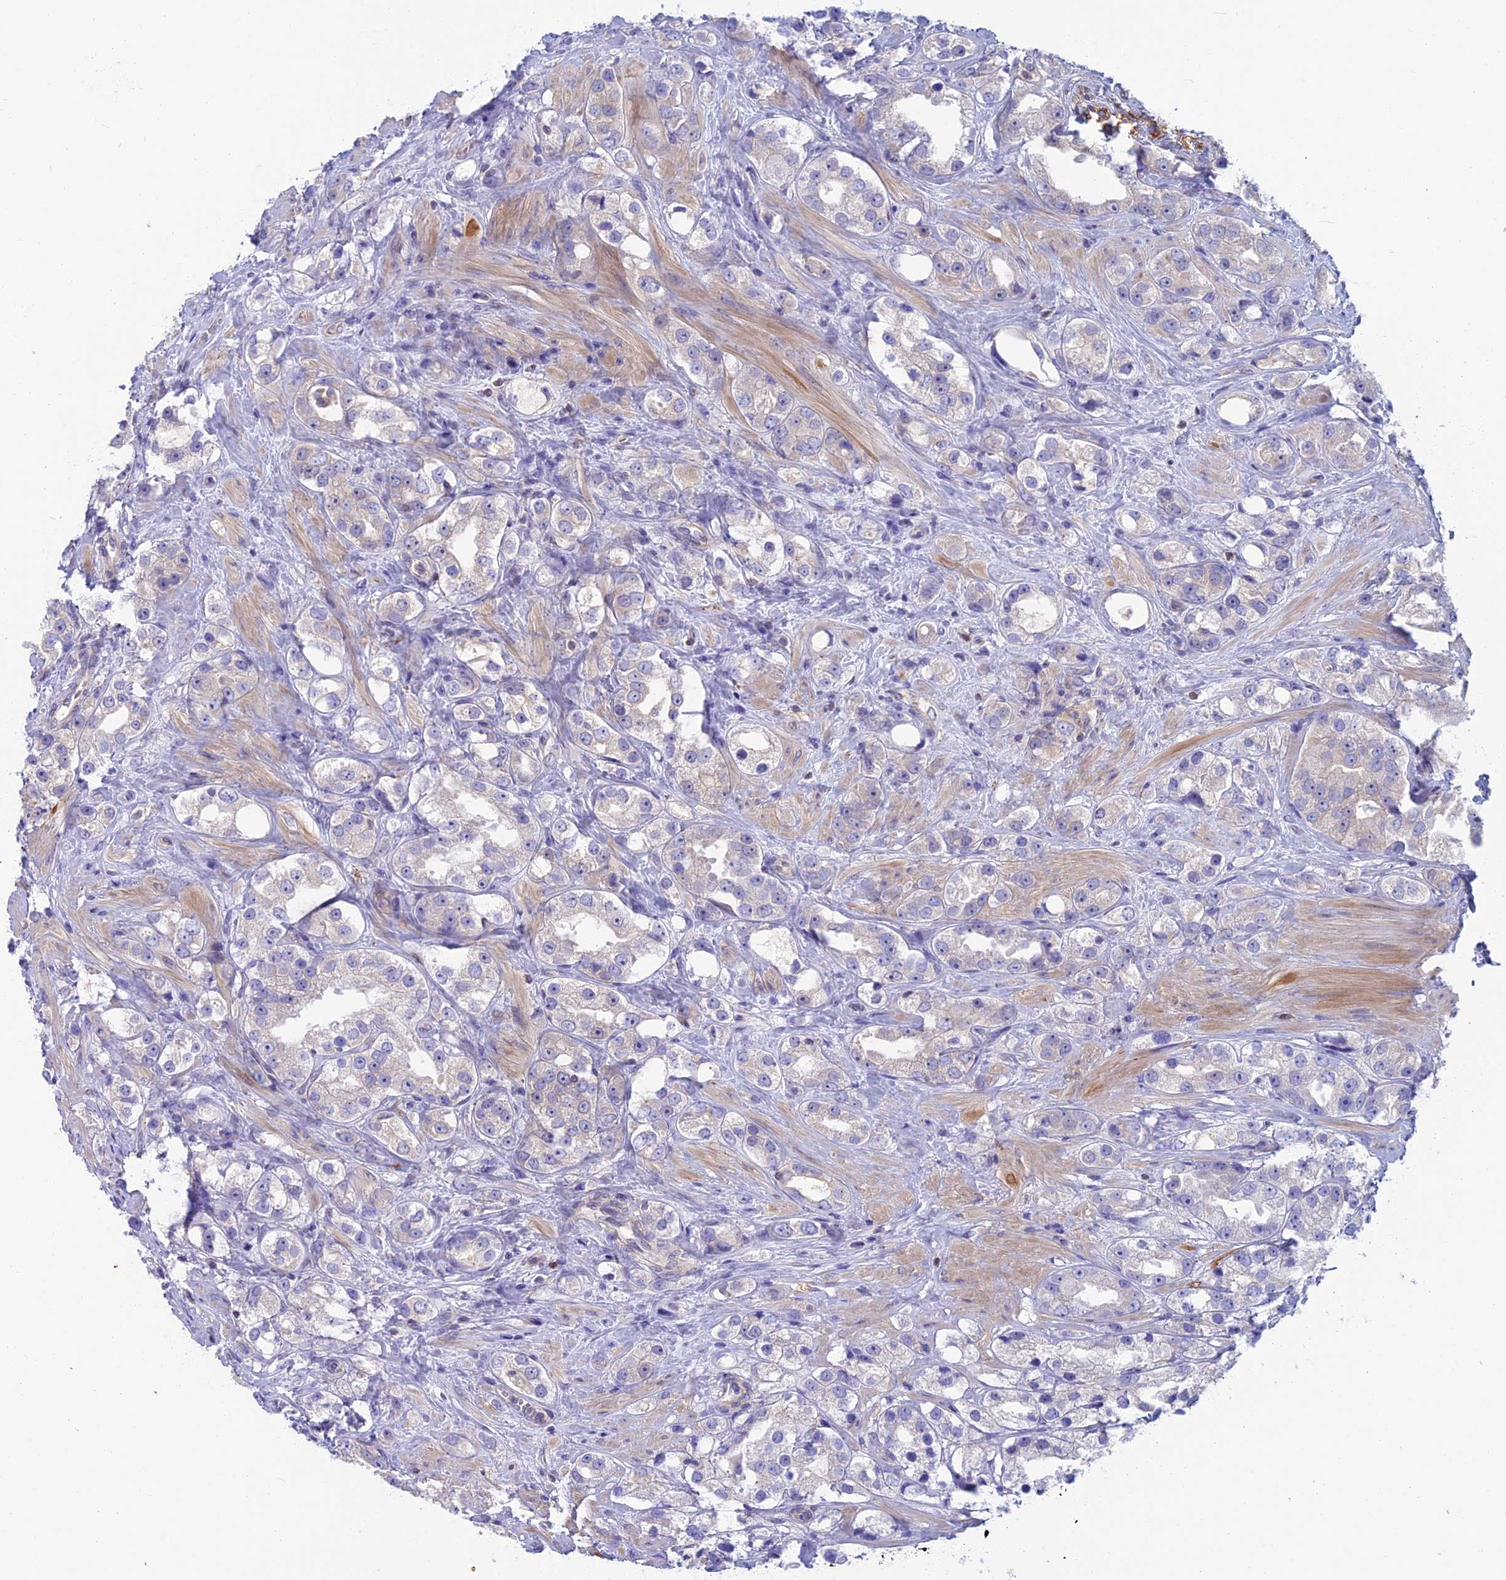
{"staining": {"intensity": "negative", "quantity": "none", "location": "none"}, "tissue": "prostate cancer", "cell_type": "Tumor cells", "image_type": "cancer", "snomed": [{"axis": "morphology", "description": "Adenocarcinoma, NOS"}, {"axis": "topography", "description": "Prostate"}], "caption": "IHC image of prostate cancer (adenocarcinoma) stained for a protein (brown), which demonstrates no positivity in tumor cells.", "gene": "SNAP91", "patient": {"sex": "male", "age": 79}}